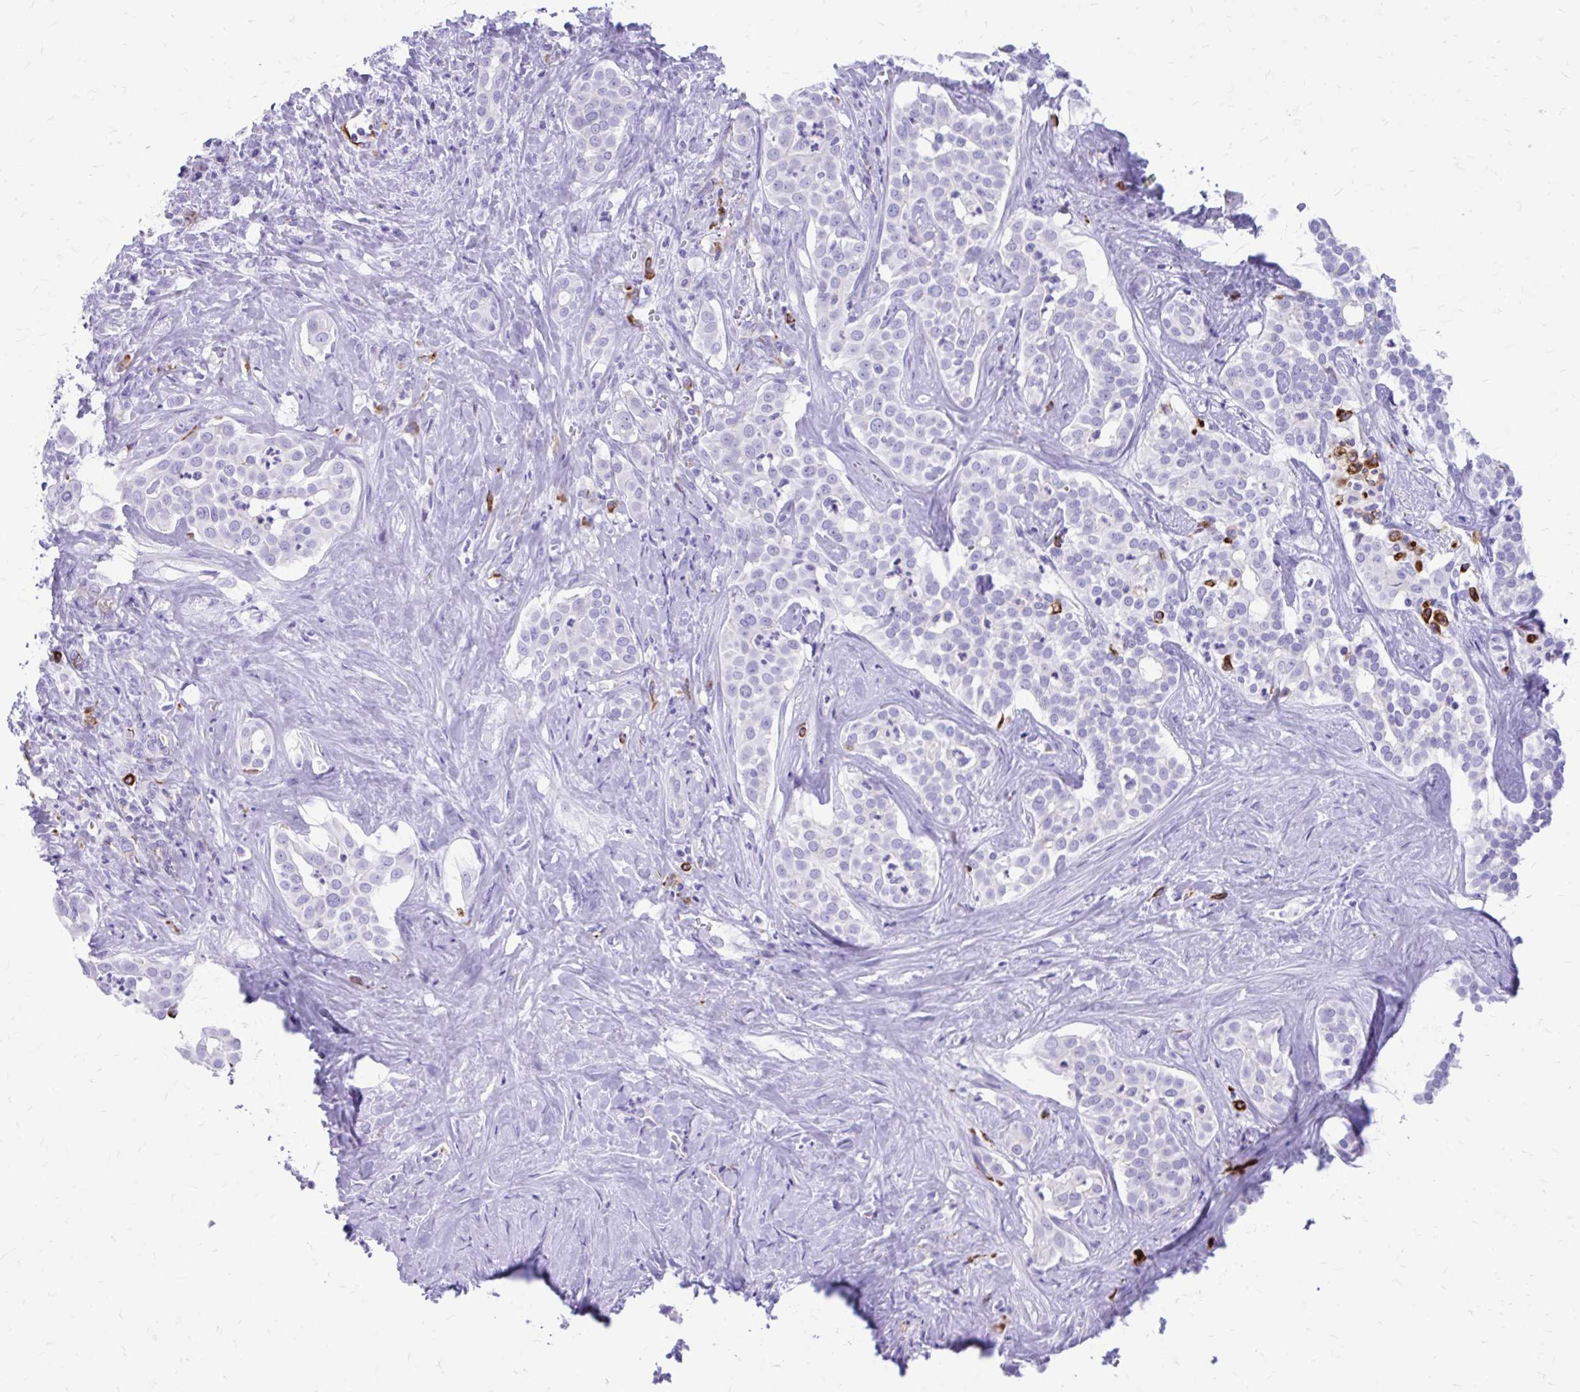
{"staining": {"intensity": "negative", "quantity": "none", "location": "none"}, "tissue": "liver cancer", "cell_type": "Tumor cells", "image_type": "cancer", "snomed": [{"axis": "morphology", "description": "Cholangiocarcinoma"}, {"axis": "topography", "description": "Liver"}], "caption": "Tumor cells show no significant protein positivity in liver cancer. The staining is performed using DAB brown chromogen with nuclei counter-stained in using hematoxylin.", "gene": "ZNF699", "patient": {"sex": "male", "age": 67}}